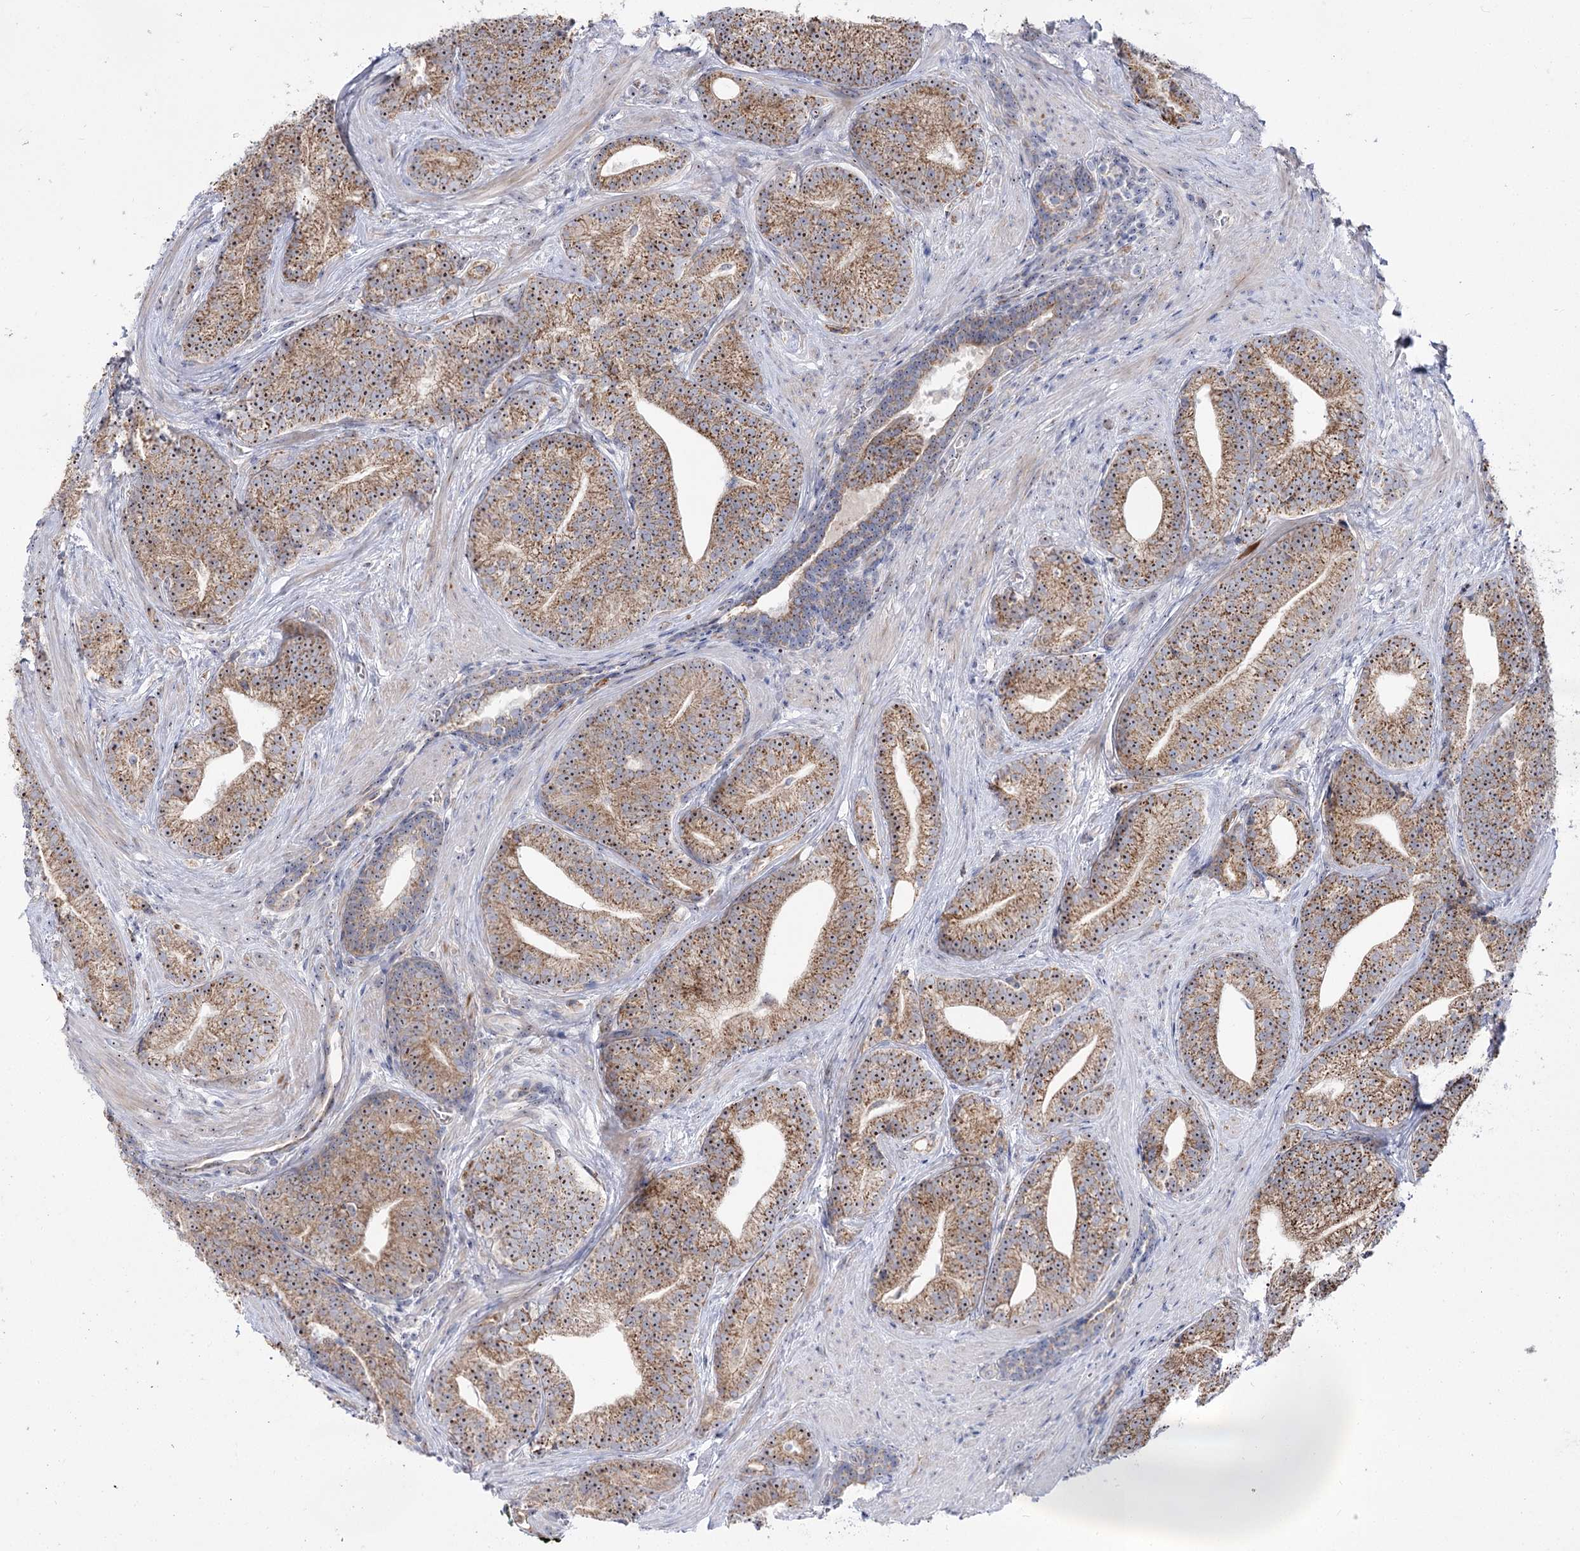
{"staining": {"intensity": "moderate", "quantity": ">75%", "location": "cytoplasmic/membranous,nuclear"}, "tissue": "prostate cancer", "cell_type": "Tumor cells", "image_type": "cancer", "snomed": [{"axis": "morphology", "description": "Adenocarcinoma, Low grade"}, {"axis": "topography", "description": "Prostate"}], "caption": "Prostate cancer (low-grade adenocarcinoma) stained with a brown dye shows moderate cytoplasmic/membranous and nuclear positive expression in about >75% of tumor cells.", "gene": "SUOX", "patient": {"sex": "male", "age": 71}}